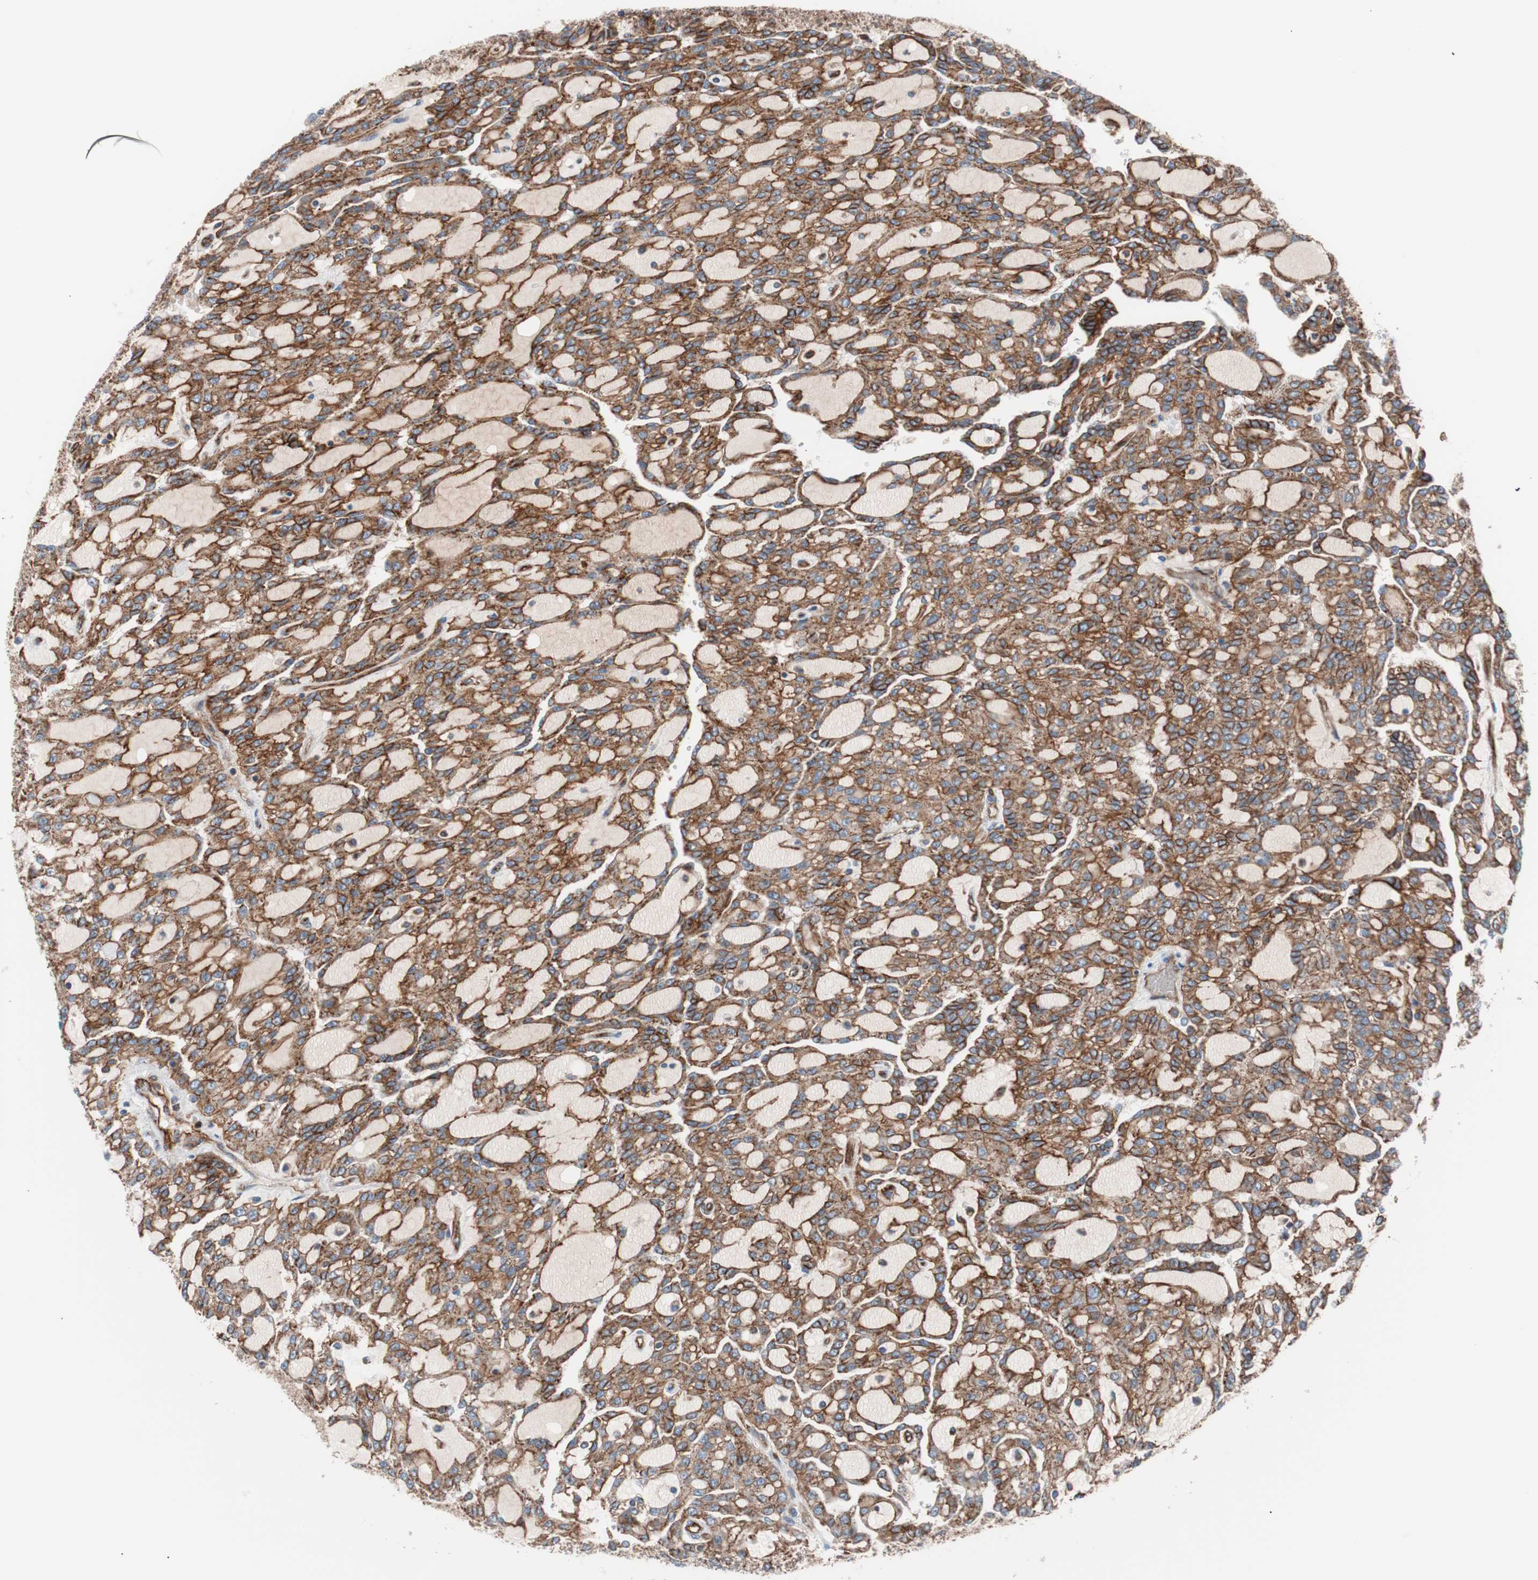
{"staining": {"intensity": "strong", "quantity": ">75%", "location": "cytoplasmic/membranous"}, "tissue": "renal cancer", "cell_type": "Tumor cells", "image_type": "cancer", "snomed": [{"axis": "morphology", "description": "Adenocarcinoma, NOS"}, {"axis": "topography", "description": "Kidney"}], "caption": "Immunohistochemistry histopathology image of human renal cancer (adenocarcinoma) stained for a protein (brown), which shows high levels of strong cytoplasmic/membranous expression in approximately >75% of tumor cells.", "gene": "FLOT2", "patient": {"sex": "male", "age": 63}}